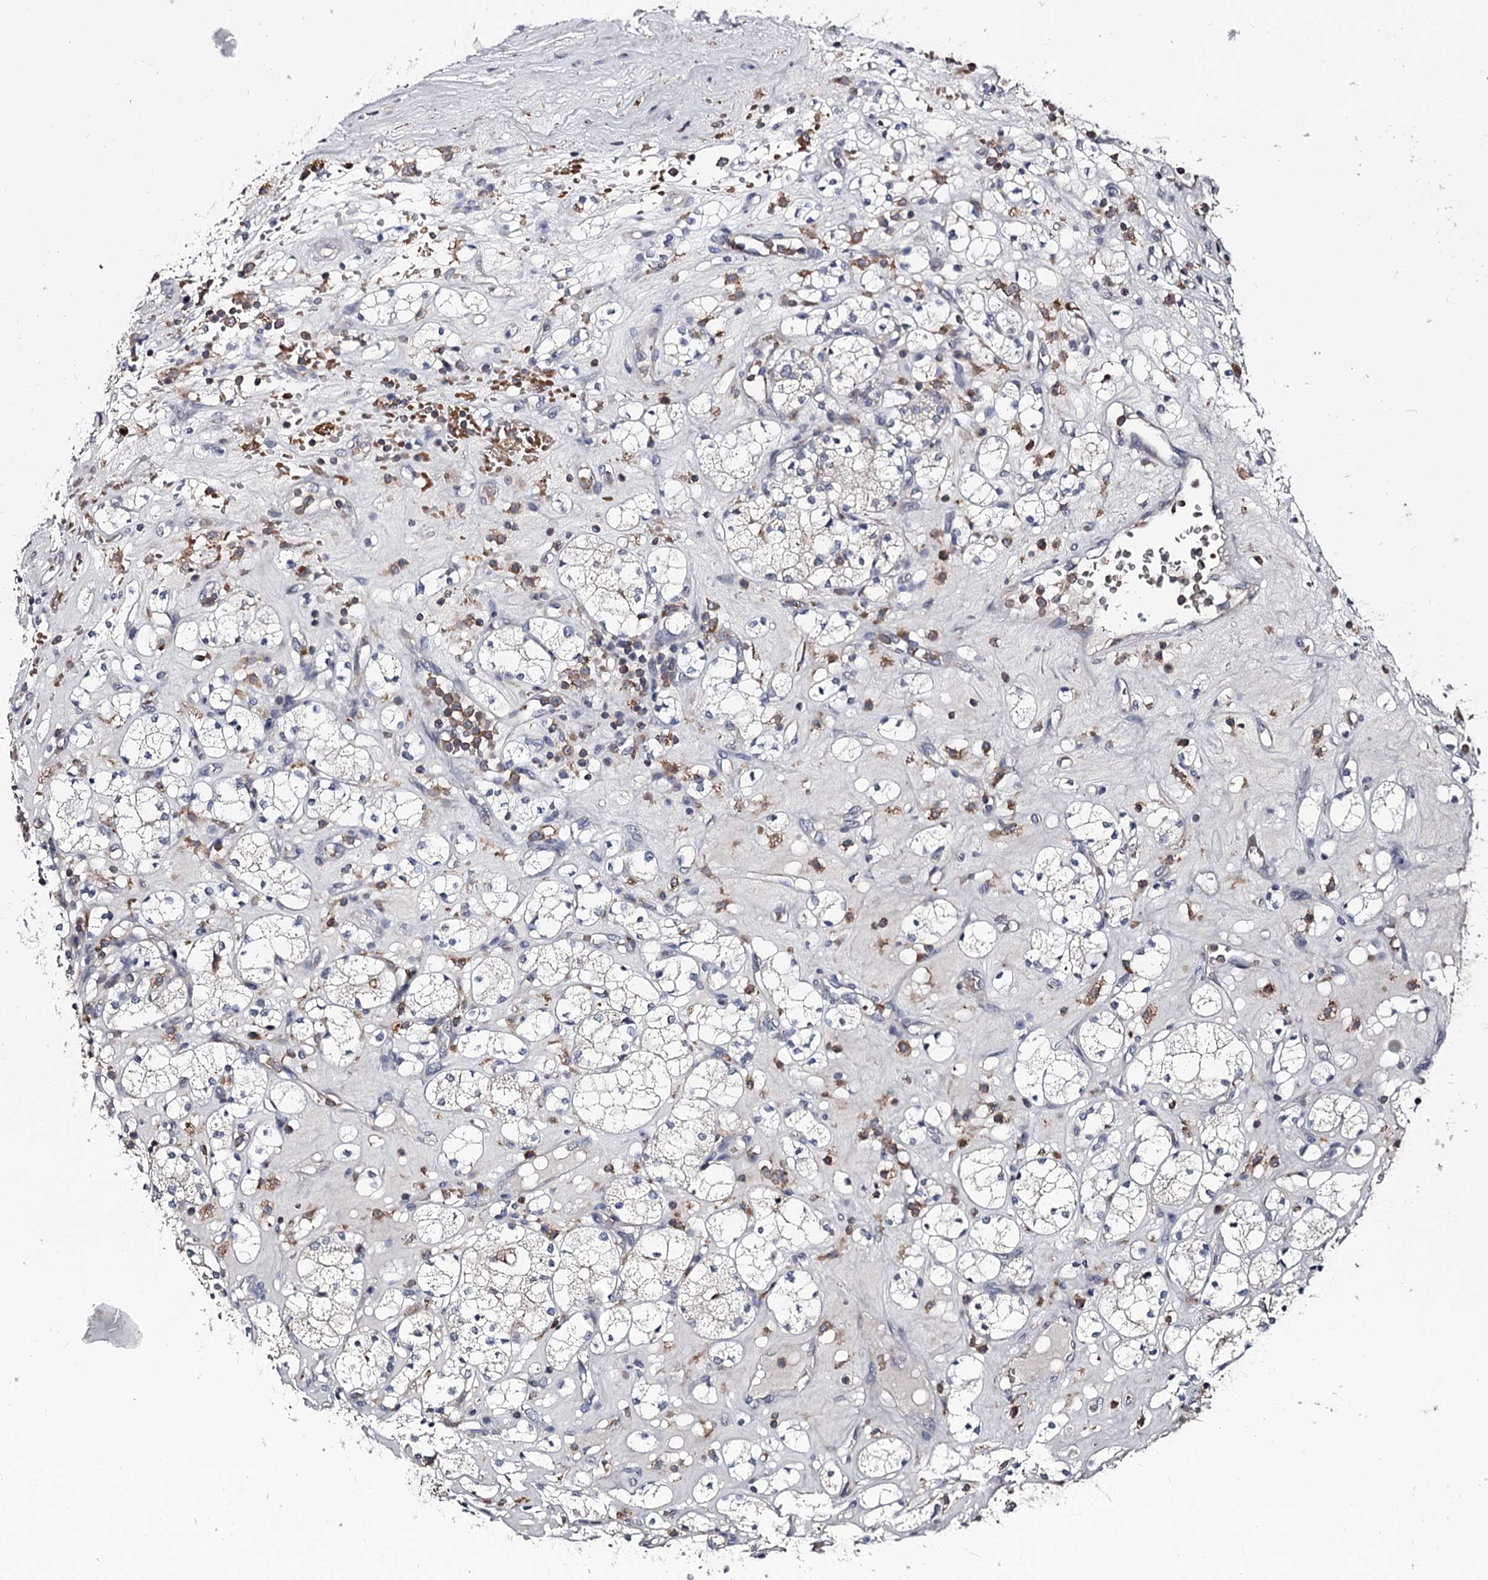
{"staining": {"intensity": "negative", "quantity": "none", "location": "none"}, "tissue": "renal cancer", "cell_type": "Tumor cells", "image_type": "cancer", "snomed": [{"axis": "morphology", "description": "Adenocarcinoma, NOS"}, {"axis": "topography", "description": "Kidney"}], "caption": "A photomicrograph of renal adenocarcinoma stained for a protein shows no brown staining in tumor cells.", "gene": "RASSF6", "patient": {"sex": "male", "age": 77}}